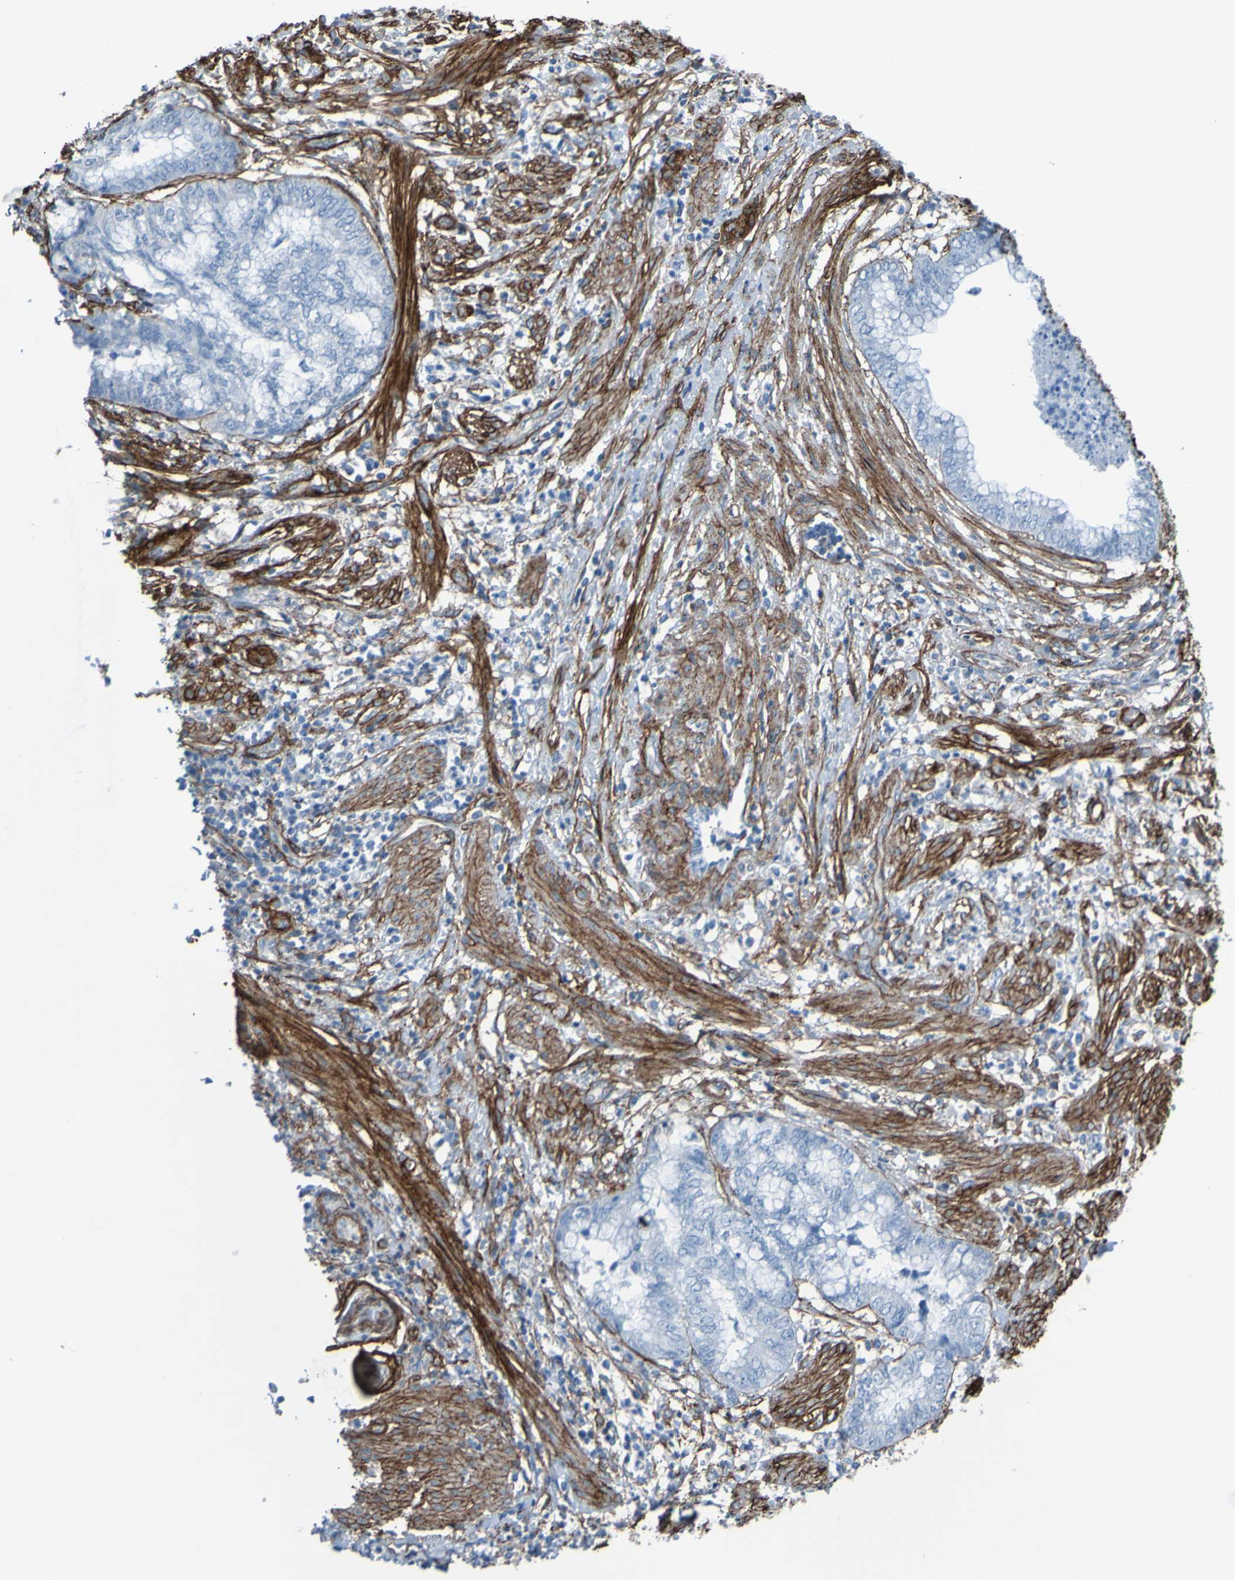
{"staining": {"intensity": "negative", "quantity": "none", "location": "none"}, "tissue": "endometrial cancer", "cell_type": "Tumor cells", "image_type": "cancer", "snomed": [{"axis": "morphology", "description": "Necrosis, NOS"}, {"axis": "morphology", "description": "Adenocarcinoma, NOS"}, {"axis": "topography", "description": "Endometrium"}], "caption": "Immunohistochemistry photomicrograph of endometrial cancer (adenocarcinoma) stained for a protein (brown), which demonstrates no positivity in tumor cells. (Immunohistochemistry (ihc), brightfield microscopy, high magnification).", "gene": "COL4A2", "patient": {"sex": "female", "age": 79}}